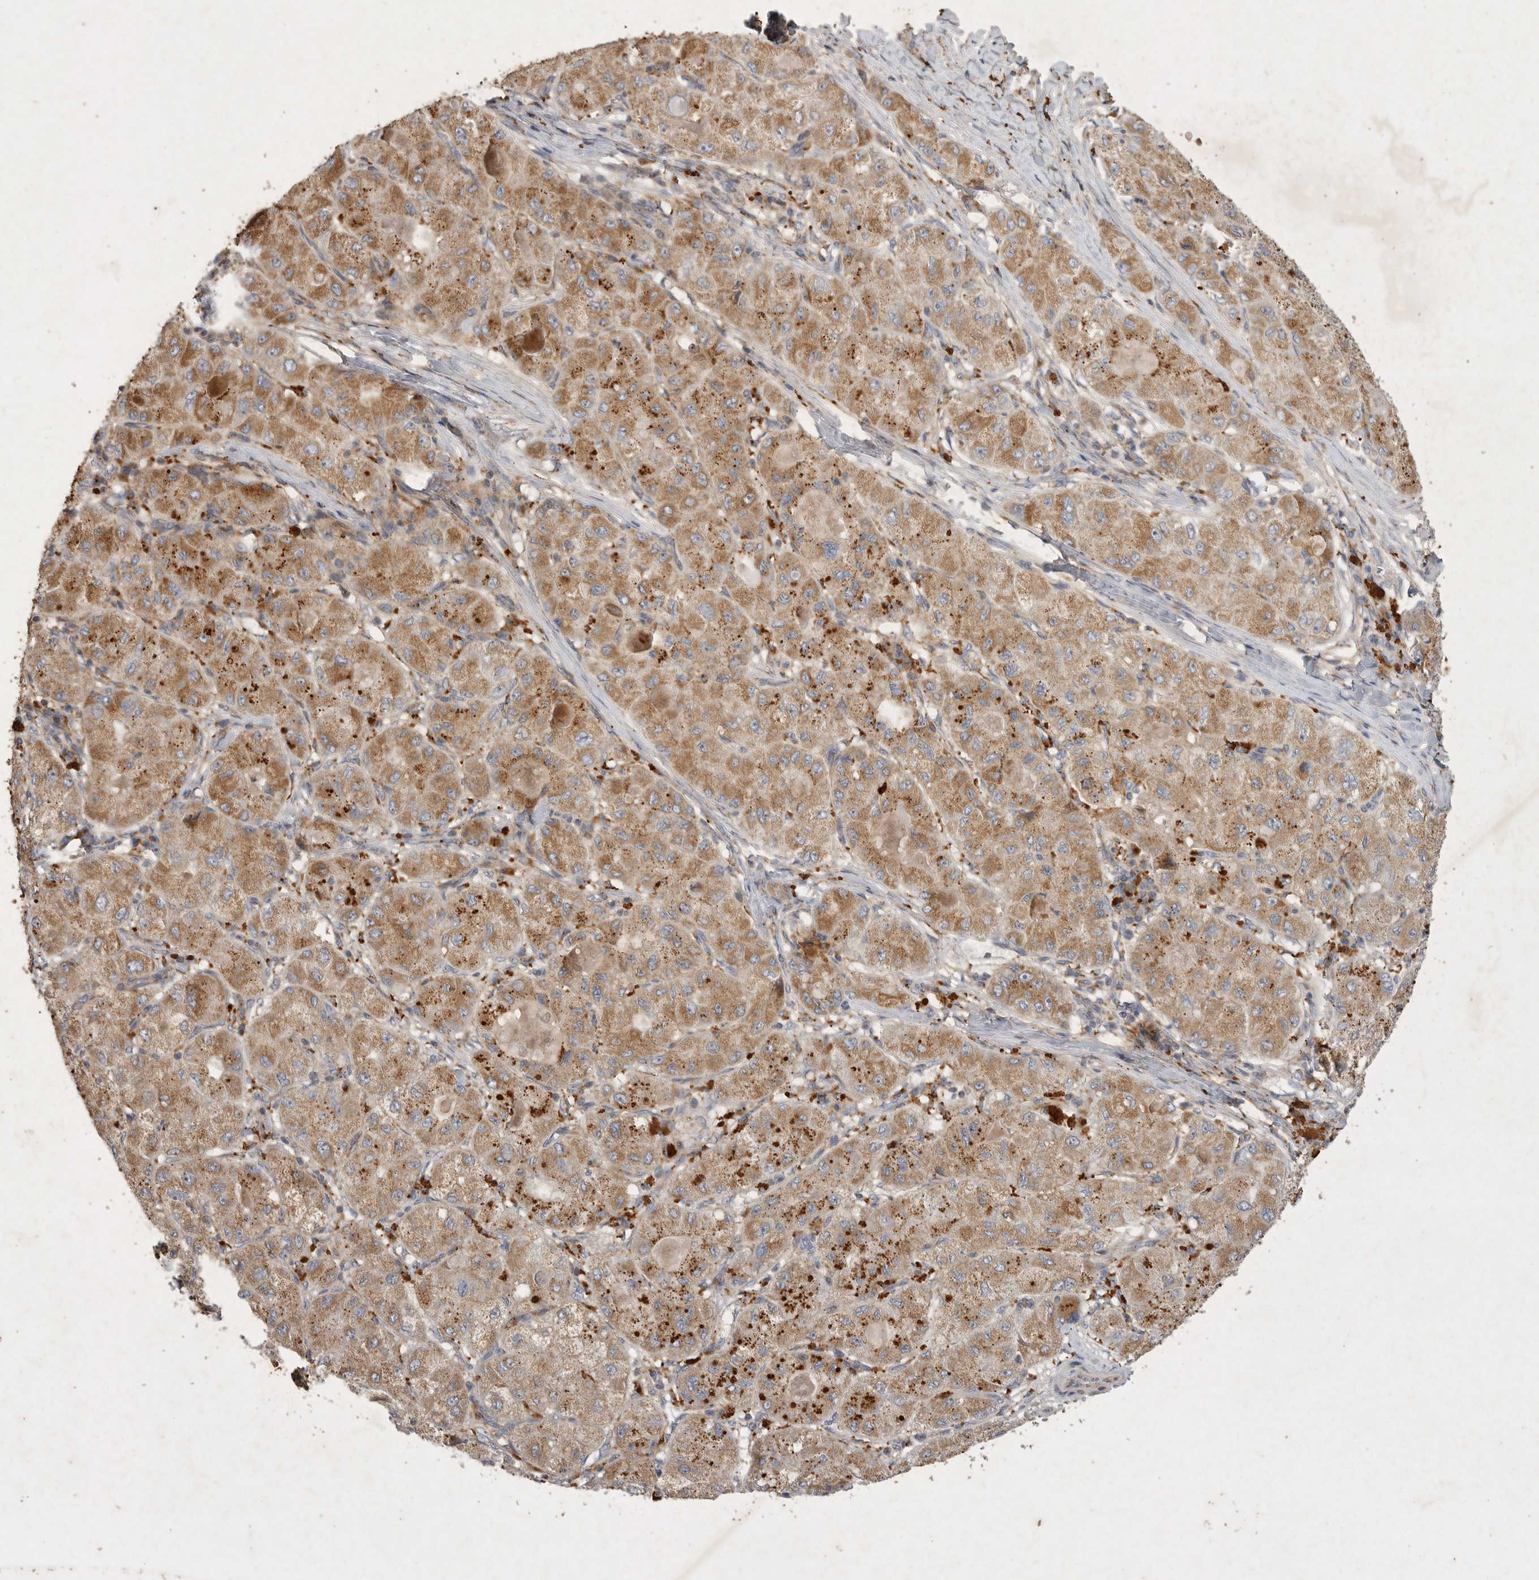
{"staining": {"intensity": "moderate", "quantity": ">75%", "location": "cytoplasmic/membranous"}, "tissue": "liver cancer", "cell_type": "Tumor cells", "image_type": "cancer", "snomed": [{"axis": "morphology", "description": "Carcinoma, Hepatocellular, NOS"}, {"axis": "topography", "description": "Liver"}], "caption": "This is an image of immunohistochemistry (IHC) staining of liver cancer (hepatocellular carcinoma), which shows moderate staining in the cytoplasmic/membranous of tumor cells.", "gene": "MRPL41", "patient": {"sex": "male", "age": 80}}